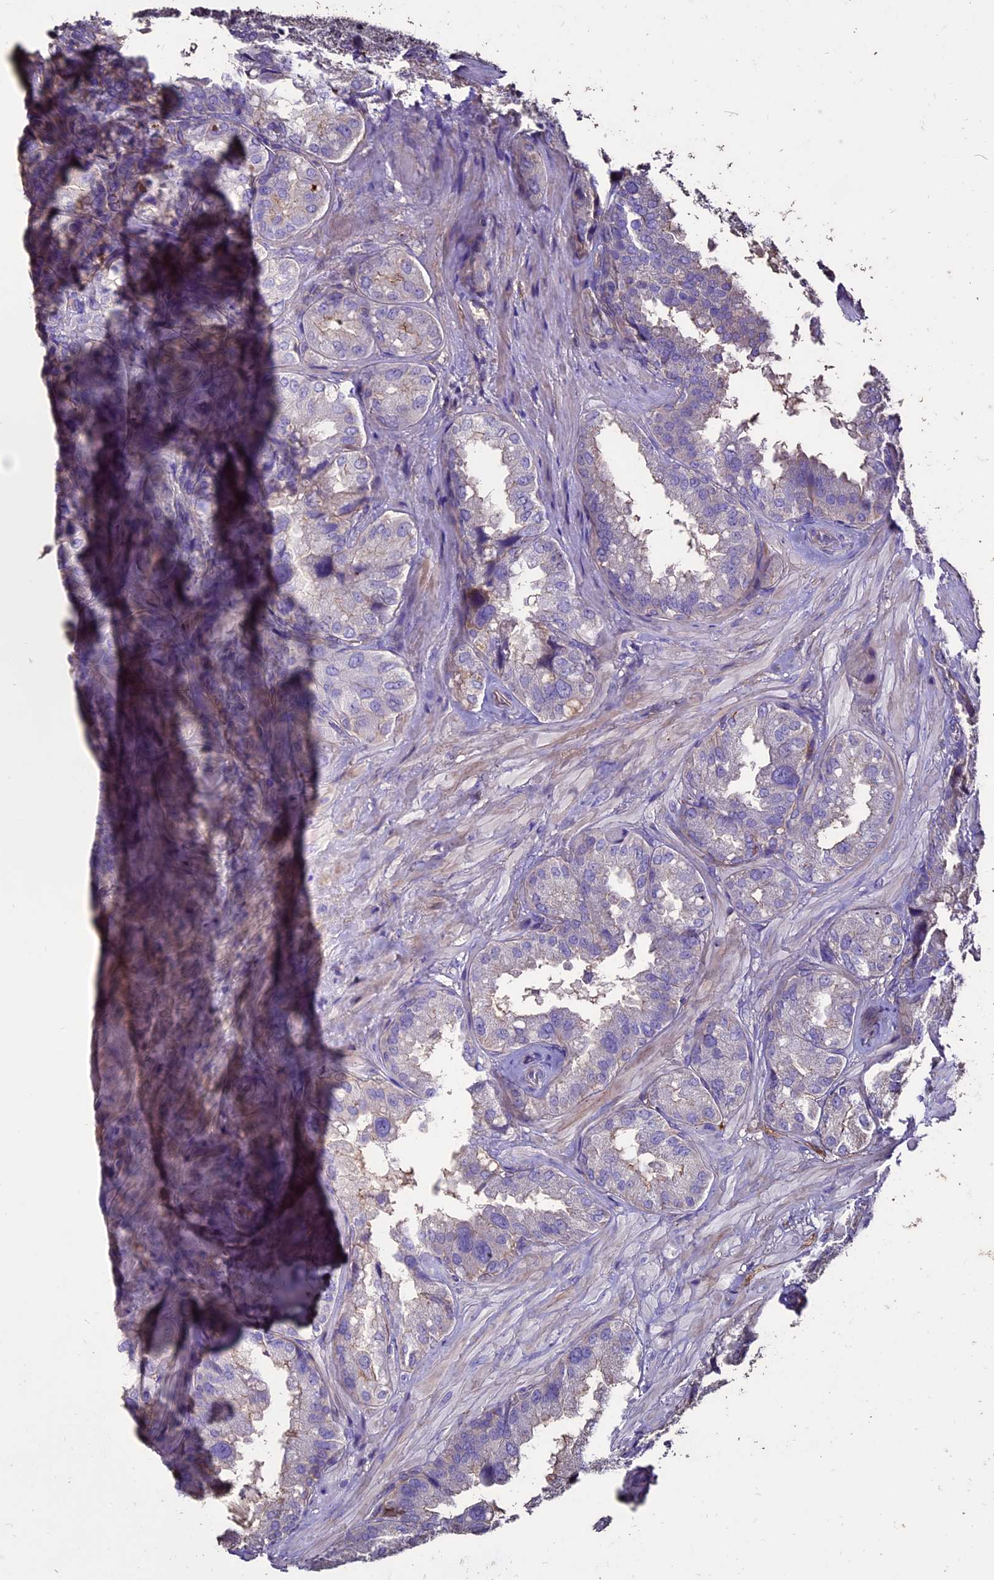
{"staining": {"intensity": "weak", "quantity": "<25%", "location": "cytoplasmic/membranous"}, "tissue": "seminal vesicle", "cell_type": "Glandular cells", "image_type": "normal", "snomed": [{"axis": "morphology", "description": "Normal tissue, NOS"}, {"axis": "topography", "description": "Prostate and seminal vesicle, NOS"}, {"axis": "topography", "description": "Prostate"}, {"axis": "topography", "description": "Seminal veicle"}], "caption": "Immunohistochemistry (IHC) photomicrograph of unremarkable seminal vesicle: seminal vesicle stained with DAB (3,3'-diaminobenzidine) reveals no significant protein expression in glandular cells. The staining was performed using DAB (3,3'-diaminobenzidine) to visualize the protein expression in brown, while the nuclei were stained in blue with hematoxylin (Magnification: 20x).", "gene": "USB1", "patient": {"sex": "male", "age": 67}}